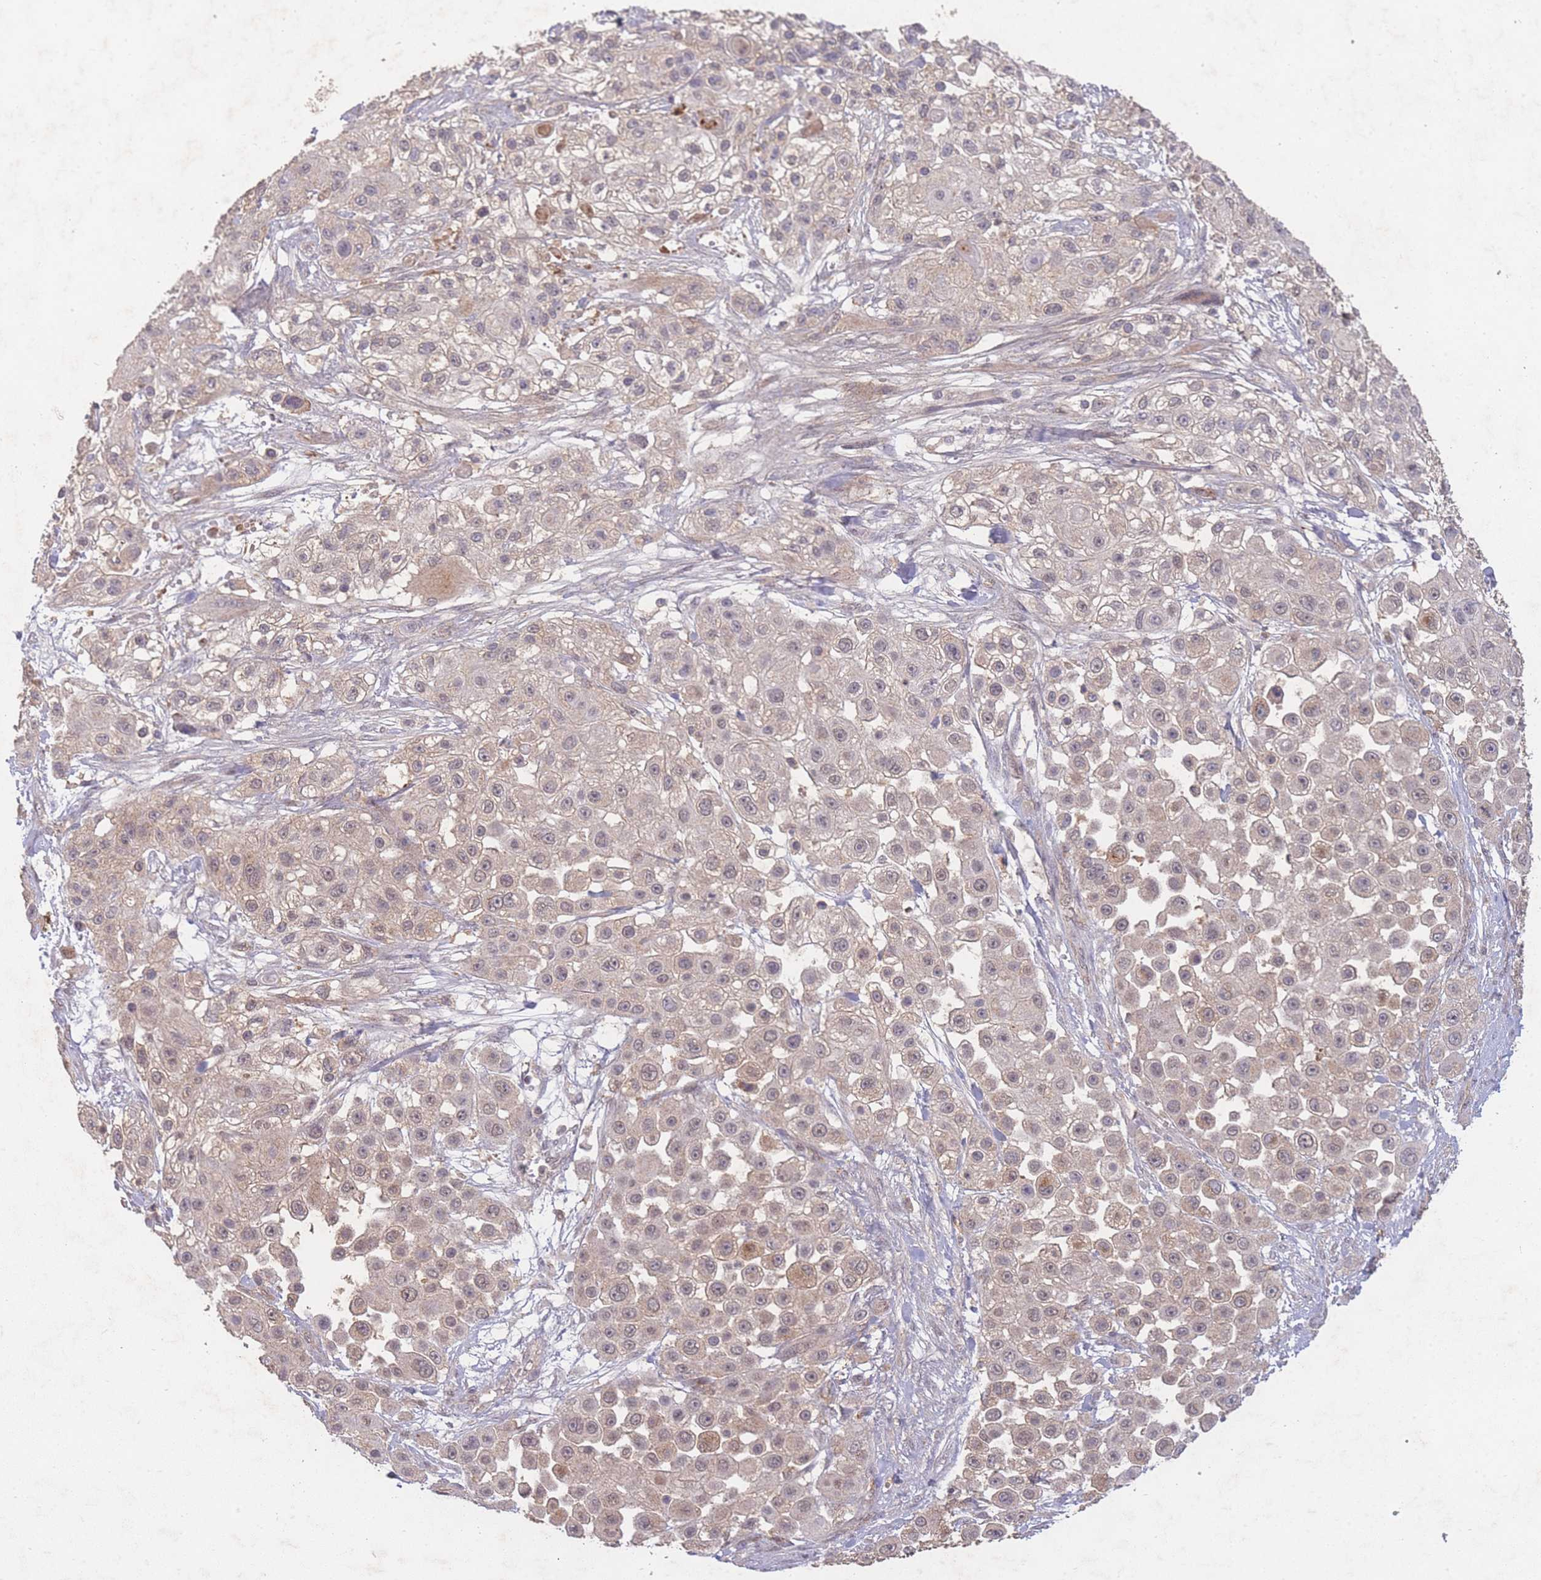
{"staining": {"intensity": "weak", "quantity": "<25%", "location": "cytoplasmic/membranous,nuclear"}, "tissue": "skin cancer", "cell_type": "Tumor cells", "image_type": "cancer", "snomed": [{"axis": "morphology", "description": "Squamous cell carcinoma, NOS"}, {"axis": "topography", "description": "Skin"}], "caption": "Immunohistochemical staining of human skin squamous cell carcinoma shows no significant expression in tumor cells. Nuclei are stained in blue.", "gene": "RNF144B", "patient": {"sex": "male", "age": 67}}